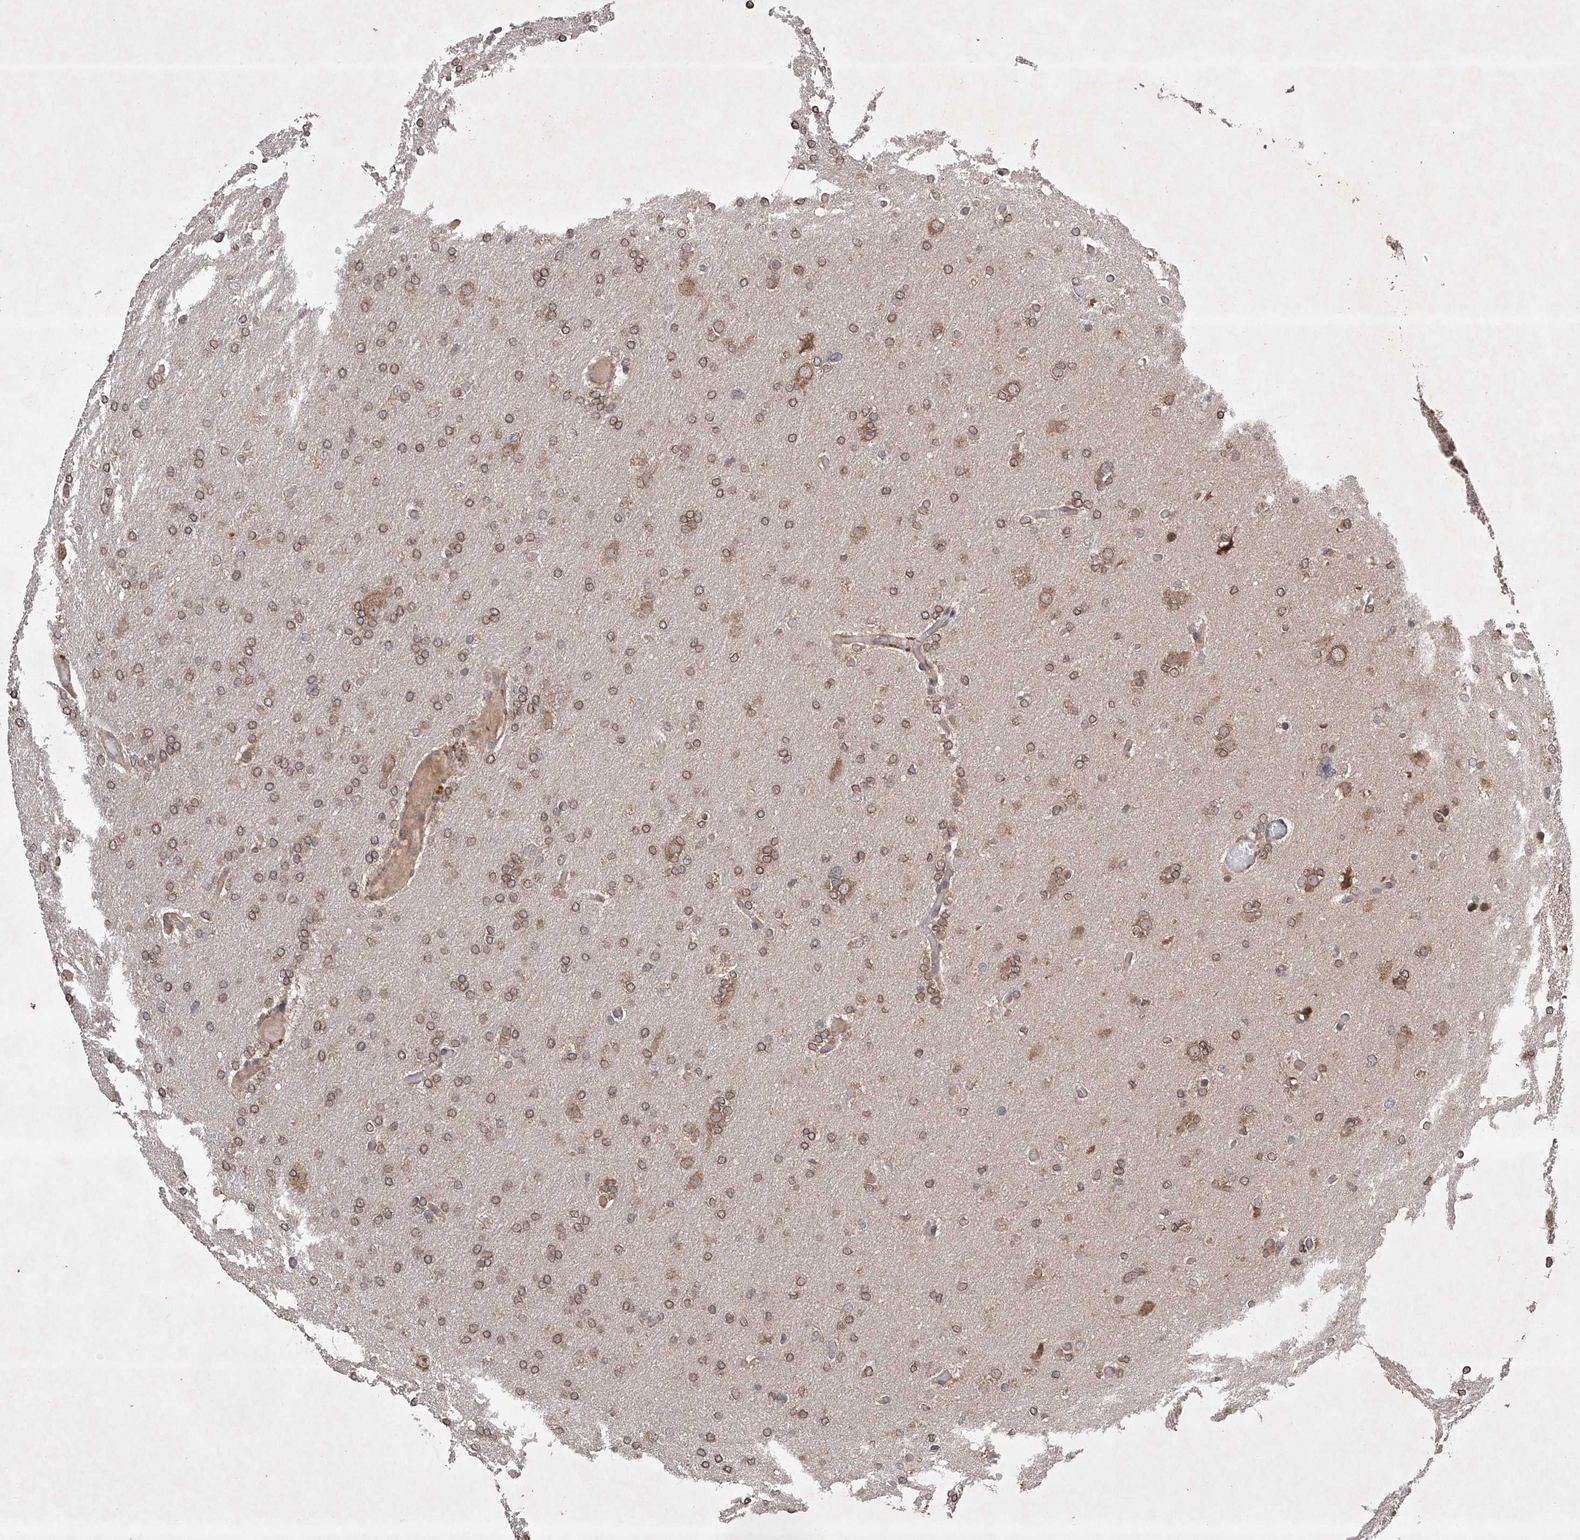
{"staining": {"intensity": "moderate", "quantity": ">75%", "location": "cytoplasmic/membranous,nuclear"}, "tissue": "glioma", "cell_type": "Tumor cells", "image_type": "cancer", "snomed": [{"axis": "morphology", "description": "Glioma, malignant, High grade"}, {"axis": "topography", "description": "Cerebral cortex"}], "caption": "Human glioma stained with a brown dye shows moderate cytoplasmic/membranous and nuclear positive positivity in about >75% of tumor cells.", "gene": "LURAP1", "patient": {"sex": "female", "age": 36}}